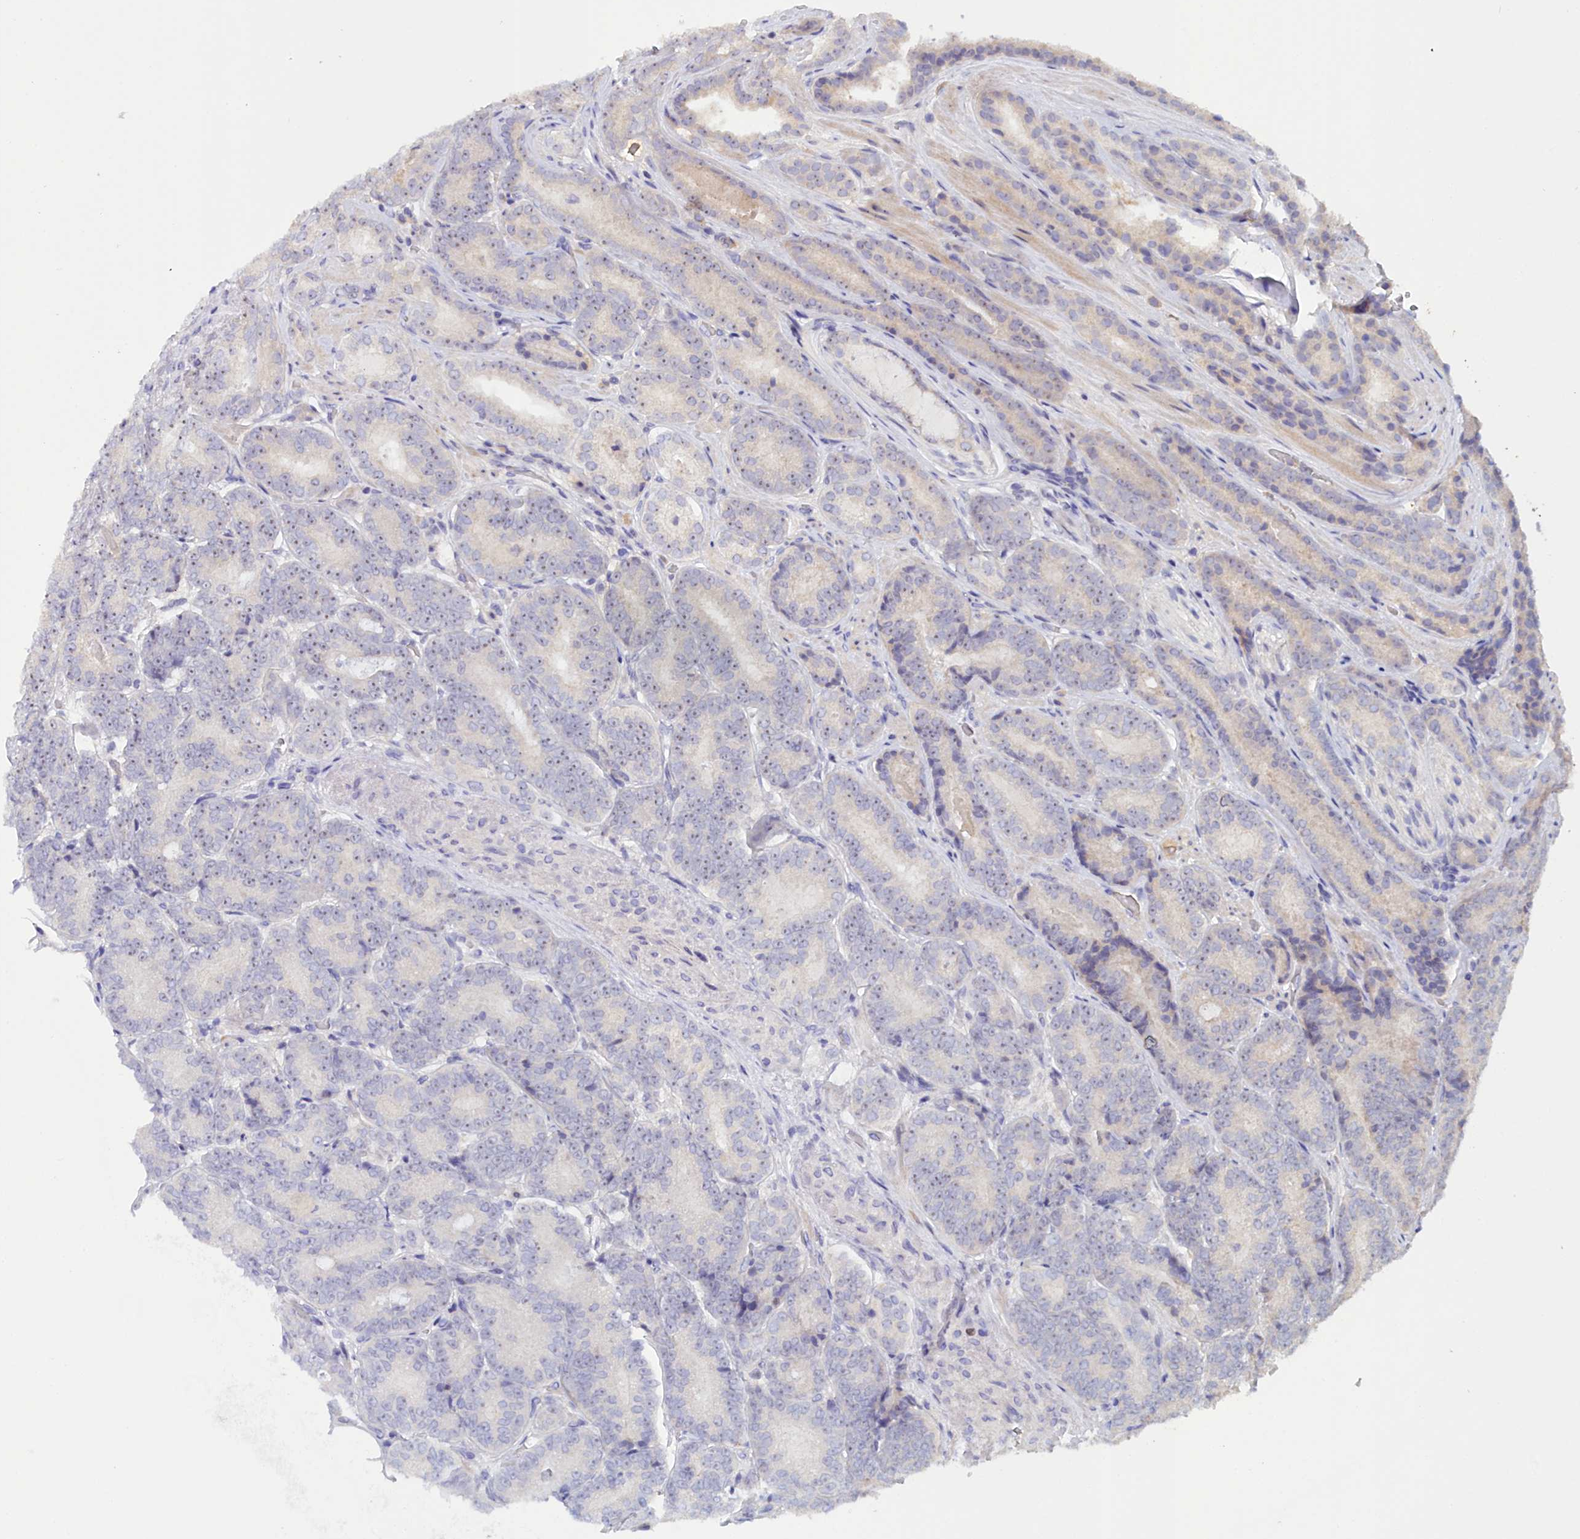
{"staining": {"intensity": "negative", "quantity": "none", "location": "none"}, "tissue": "prostate cancer", "cell_type": "Tumor cells", "image_type": "cancer", "snomed": [{"axis": "morphology", "description": "Adenocarcinoma, High grade"}, {"axis": "topography", "description": "Prostate"}], "caption": "IHC image of neoplastic tissue: human high-grade adenocarcinoma (prostate) stained with DAB shows no significant protein expression in tumor cells.", "gene": "NEURL4", "patient": {"sex": "male", "age": 72}}